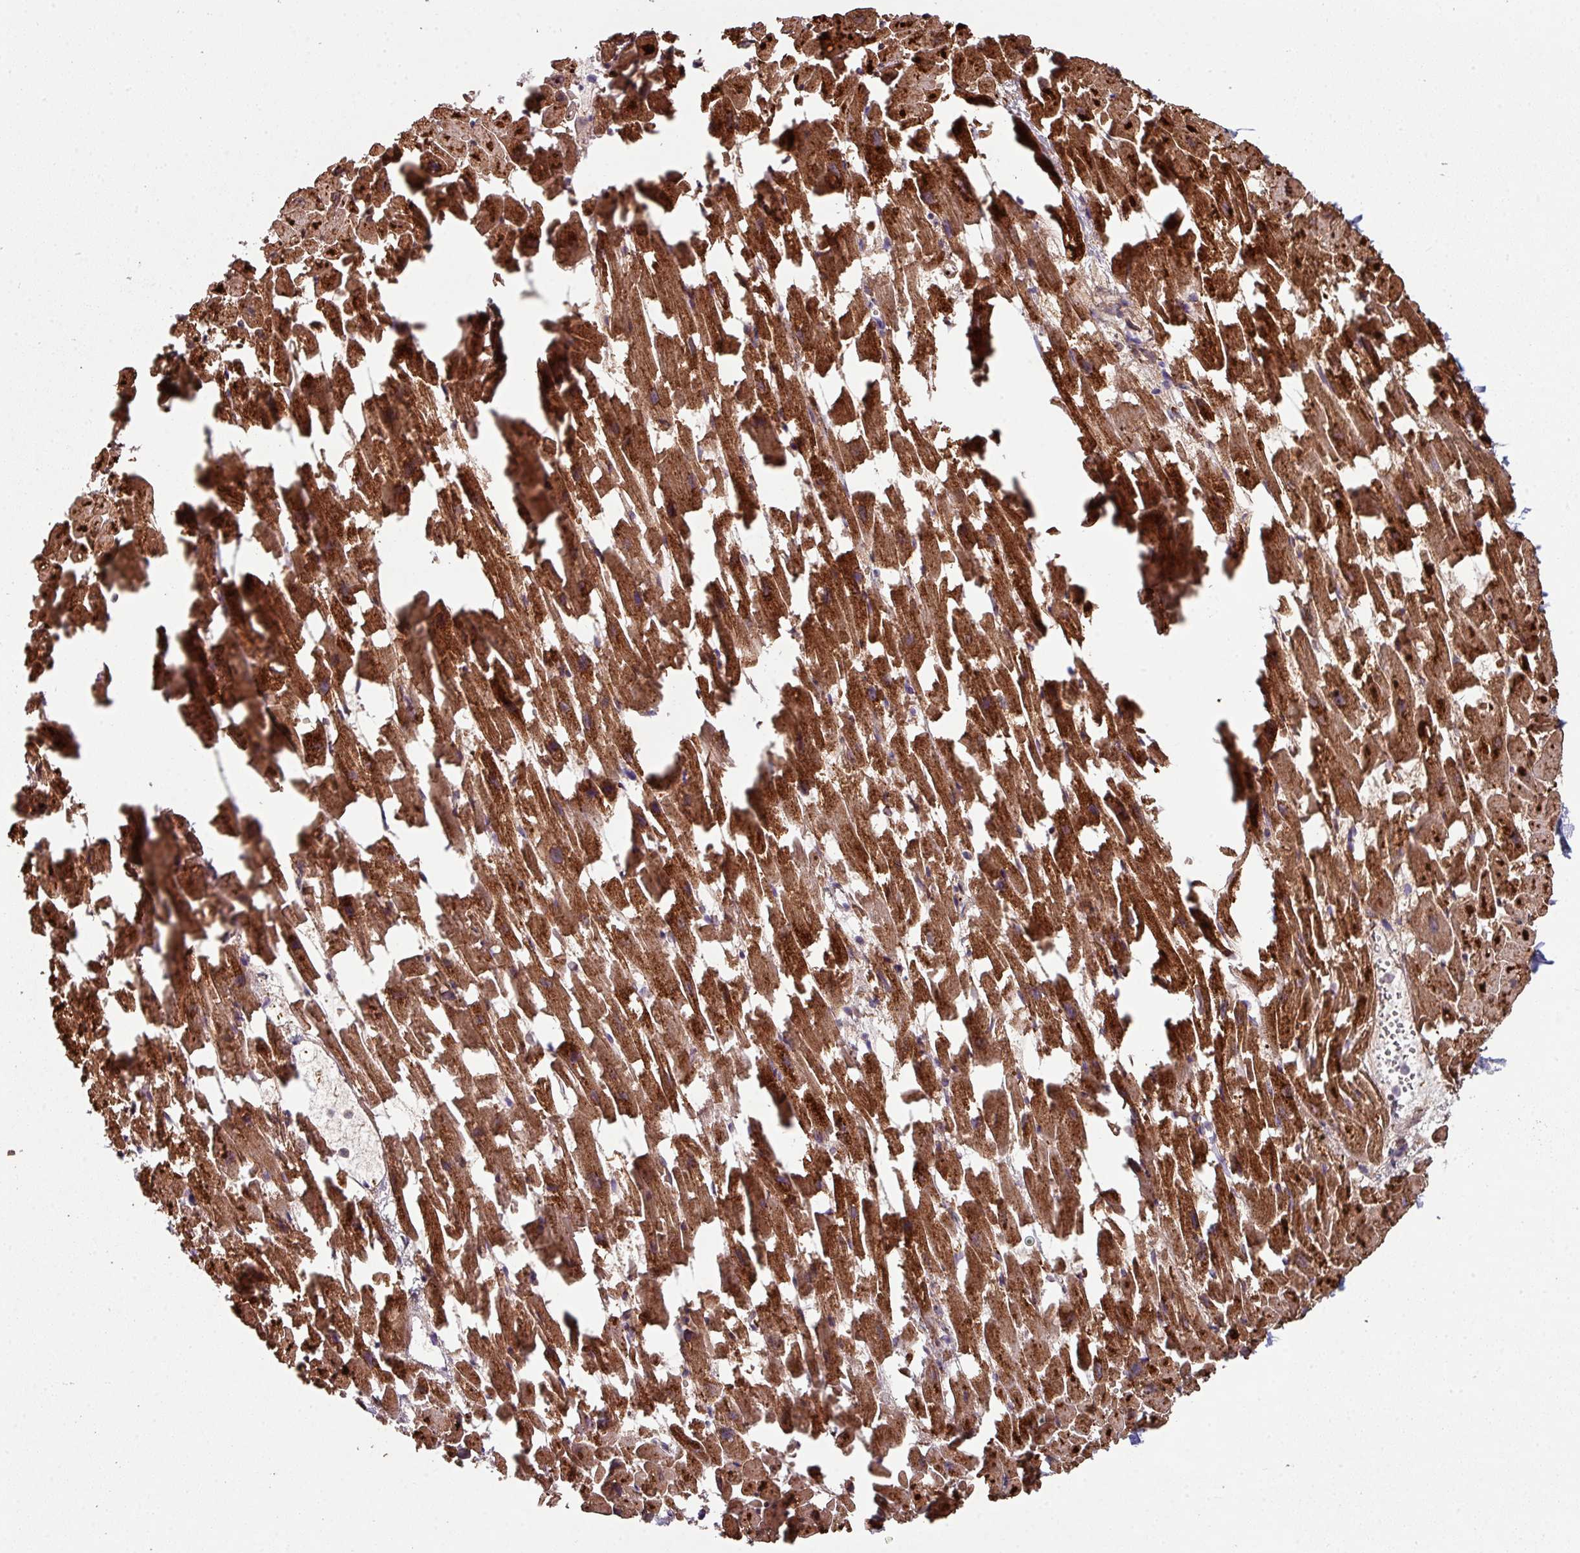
{"staining": {"intensity": "strong", "quantity": ">75%", "location": "cytoplasmic/membranous"}, "tissue": "heart muscle", "cell_type": "Cardiomyocytes", "image_type": "normal", "snomed": [{"axis": "morphology", "description": "Normal tissue, NOS"}, {"axis": "topography", "description": "Heart"}], "caption": "Immunohistochemical staining of unremarkable heart muscle shows >75% levels of strong cytoplasmic/membranous protein positivity in approximately >75% of cardiomyocytes. Nuclei are stained in blue.", "gene": "C2orf16", "patient": {"sex": "female", "age": 64}}